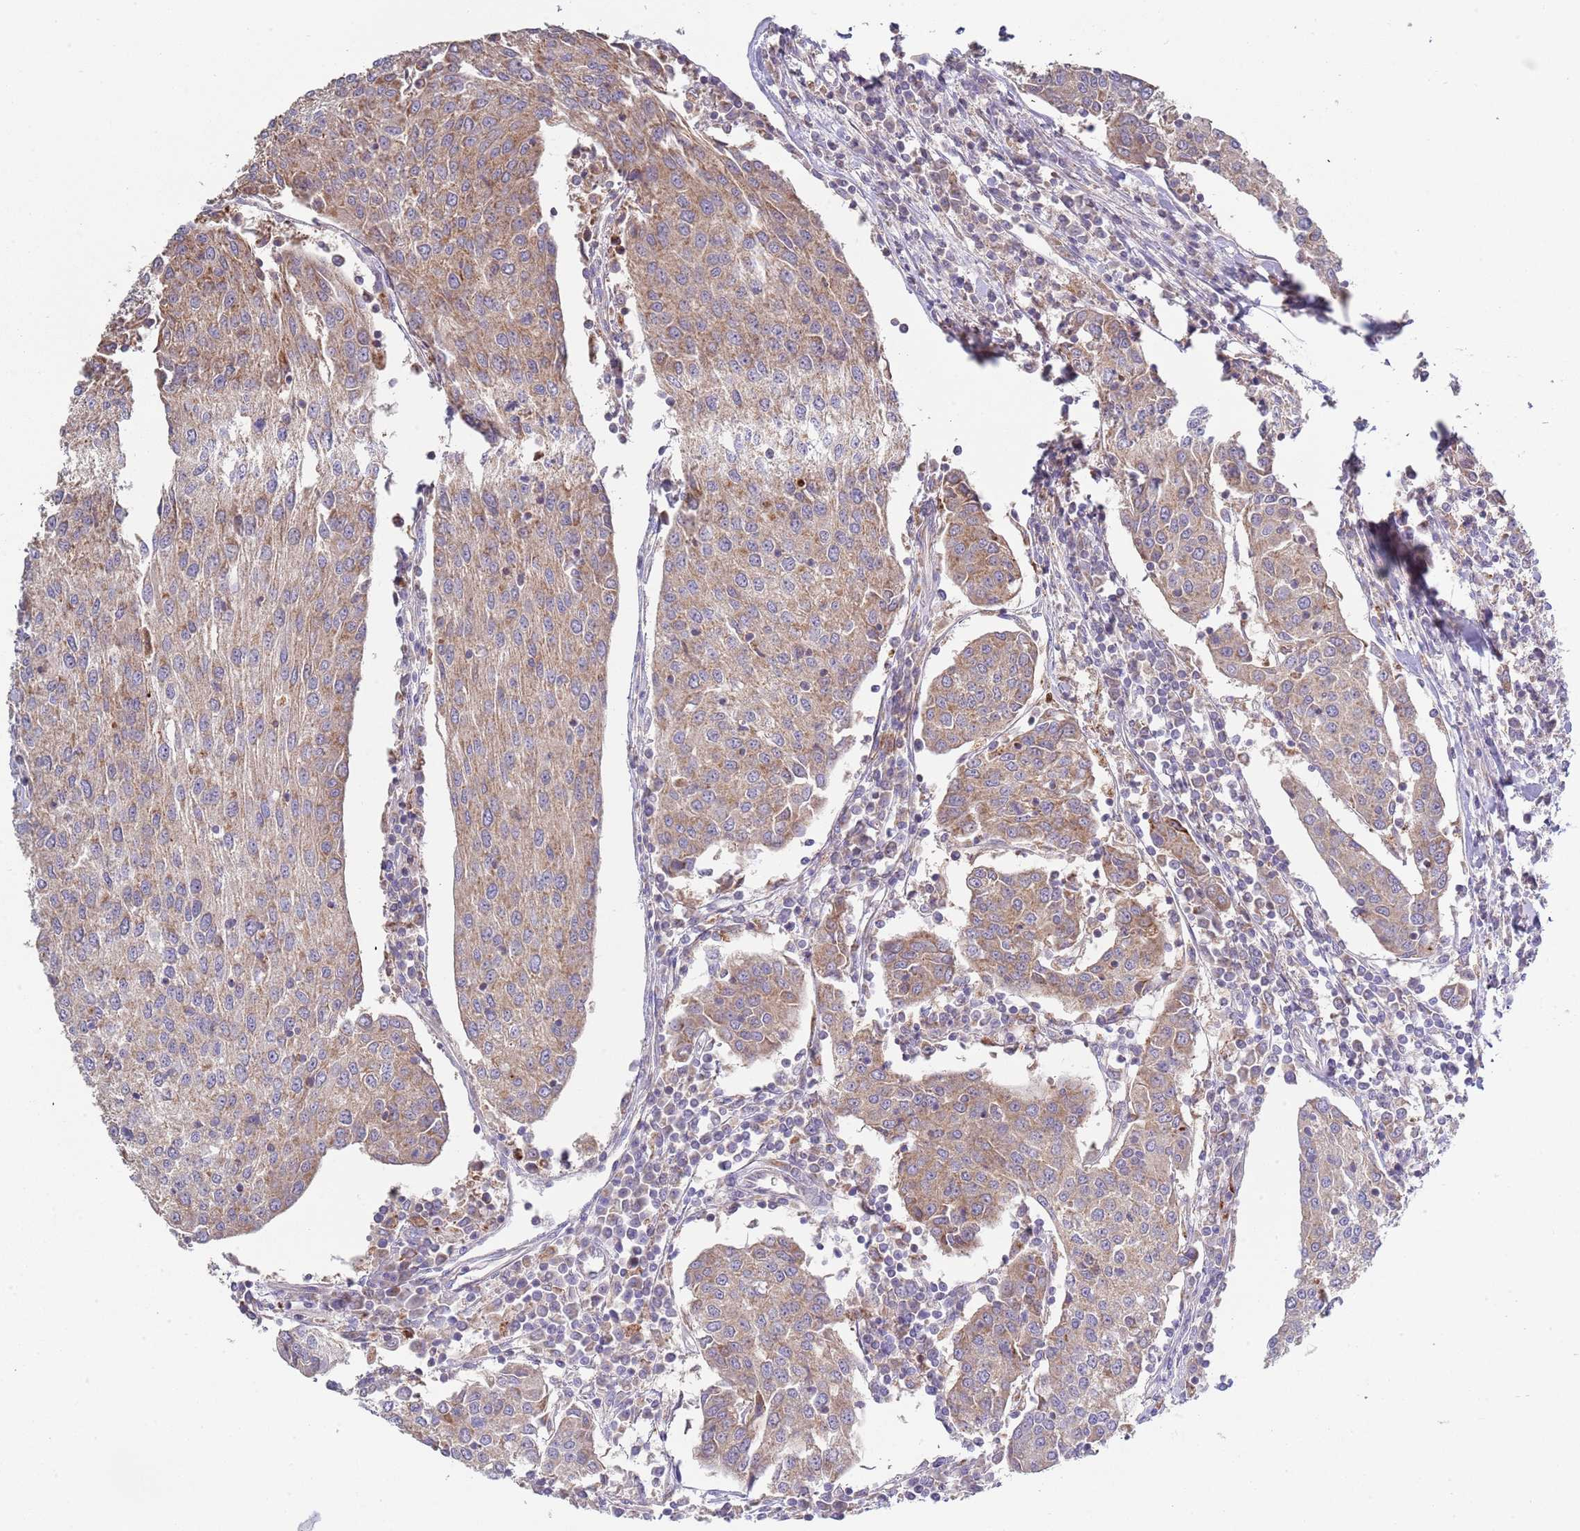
{"staining": {"intensity": "moderate", "quantity": ">75%", "location": "cytoplasmic/membranous"}, "tissue": "urothelial cancer", "cell_type": "Tumor cells", "image_type": "cancer", "snomed": [{"axis": "morphology", "description": "Urothelial carcinoma, High grade"}, {"axis": "topography", "description": "Urinary bladder"}], "caption": "Protein staining exhibits moderate cytoplasmic/membranous staining in approximately >75% of tumor cells in high-grade urothelial carcinoma.", "gene": "ABCC10", "patient": {"sex": "female", "age": 85}}